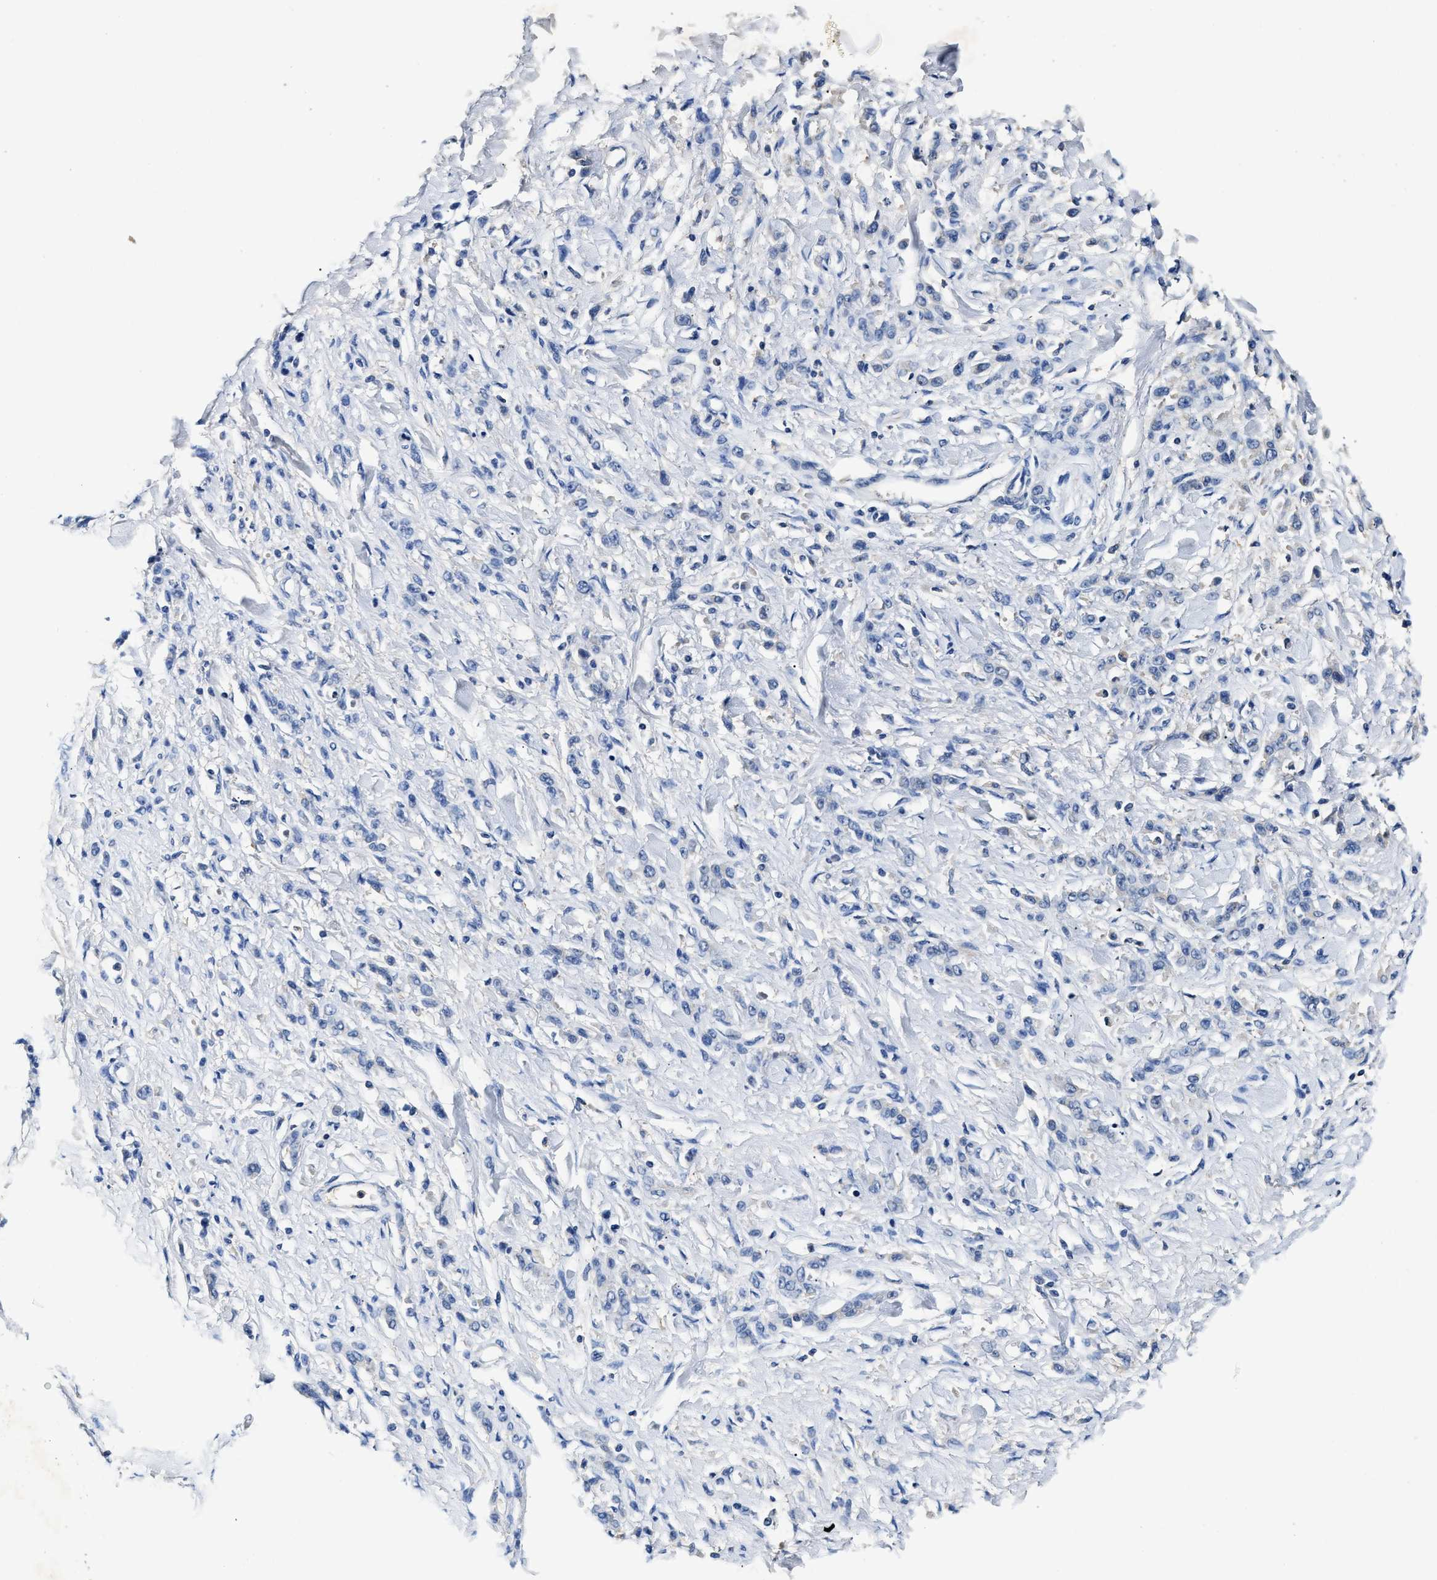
{"staining": {"intensity": "negative", "quantity": "none", "location": "none"}, "tissue": "stomach cancer", "cell_type": "Tumor cells", "image_type": "cancer", "snomed": [{"axis": "morphology", "description": "Normal tissue, NOS"}, {"axis": "morphology", "description": "Adenocarcinoma, NOS"}, {"axis": "topography", "description": "Stomach"}], "caption": "This is an immunohistochemistry photomicrograph of human stomach adenocarcinoma. There is no positivity in tumor cells.", "gene": "SLCO2B1", "patient": {"sex": "male", "age": 82}}